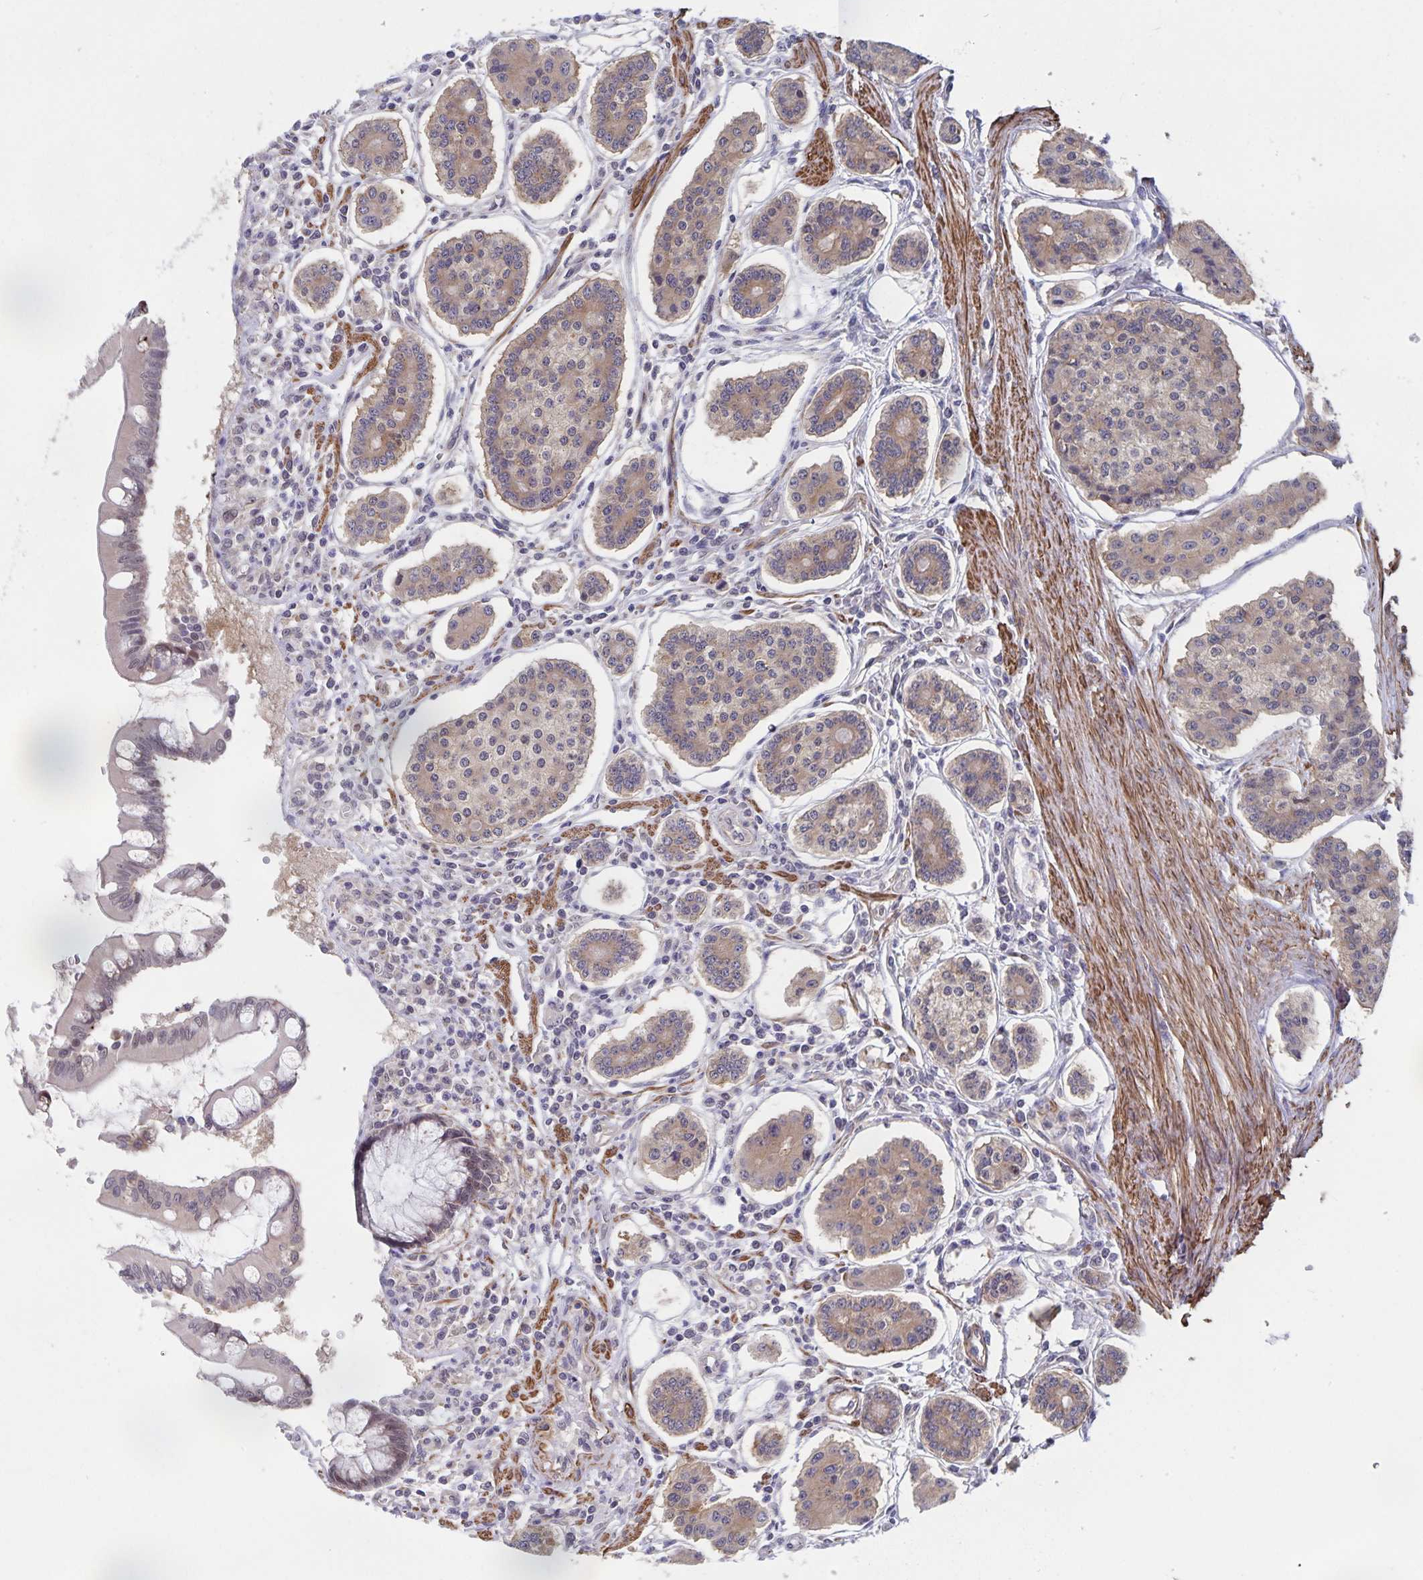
{"staining": {"intensity": "weak", "quantity": ">75%", "location": "cytoplasmic/membranous"}, "tissue": "carcinoid", "cell_type": "Tumor cells", "image_type": "cancer", "snomed": [{"axis": "morphology", "description": "Carcinoid, malignant, NOS"}, {"axis": "topography", "description": "Small intestine"}], "caption": "Brown immunohistochemical staining in human carcinoid reveals weak cytoplasmic/membranous expression in about >75% of tumor cells. The staining was performed using DAB, with brown indicating positive protein expression. Nuclei are stained blue with hematoxylin.", "gene": "BAG6", "patient": {"sex": "female", "age": 65}}